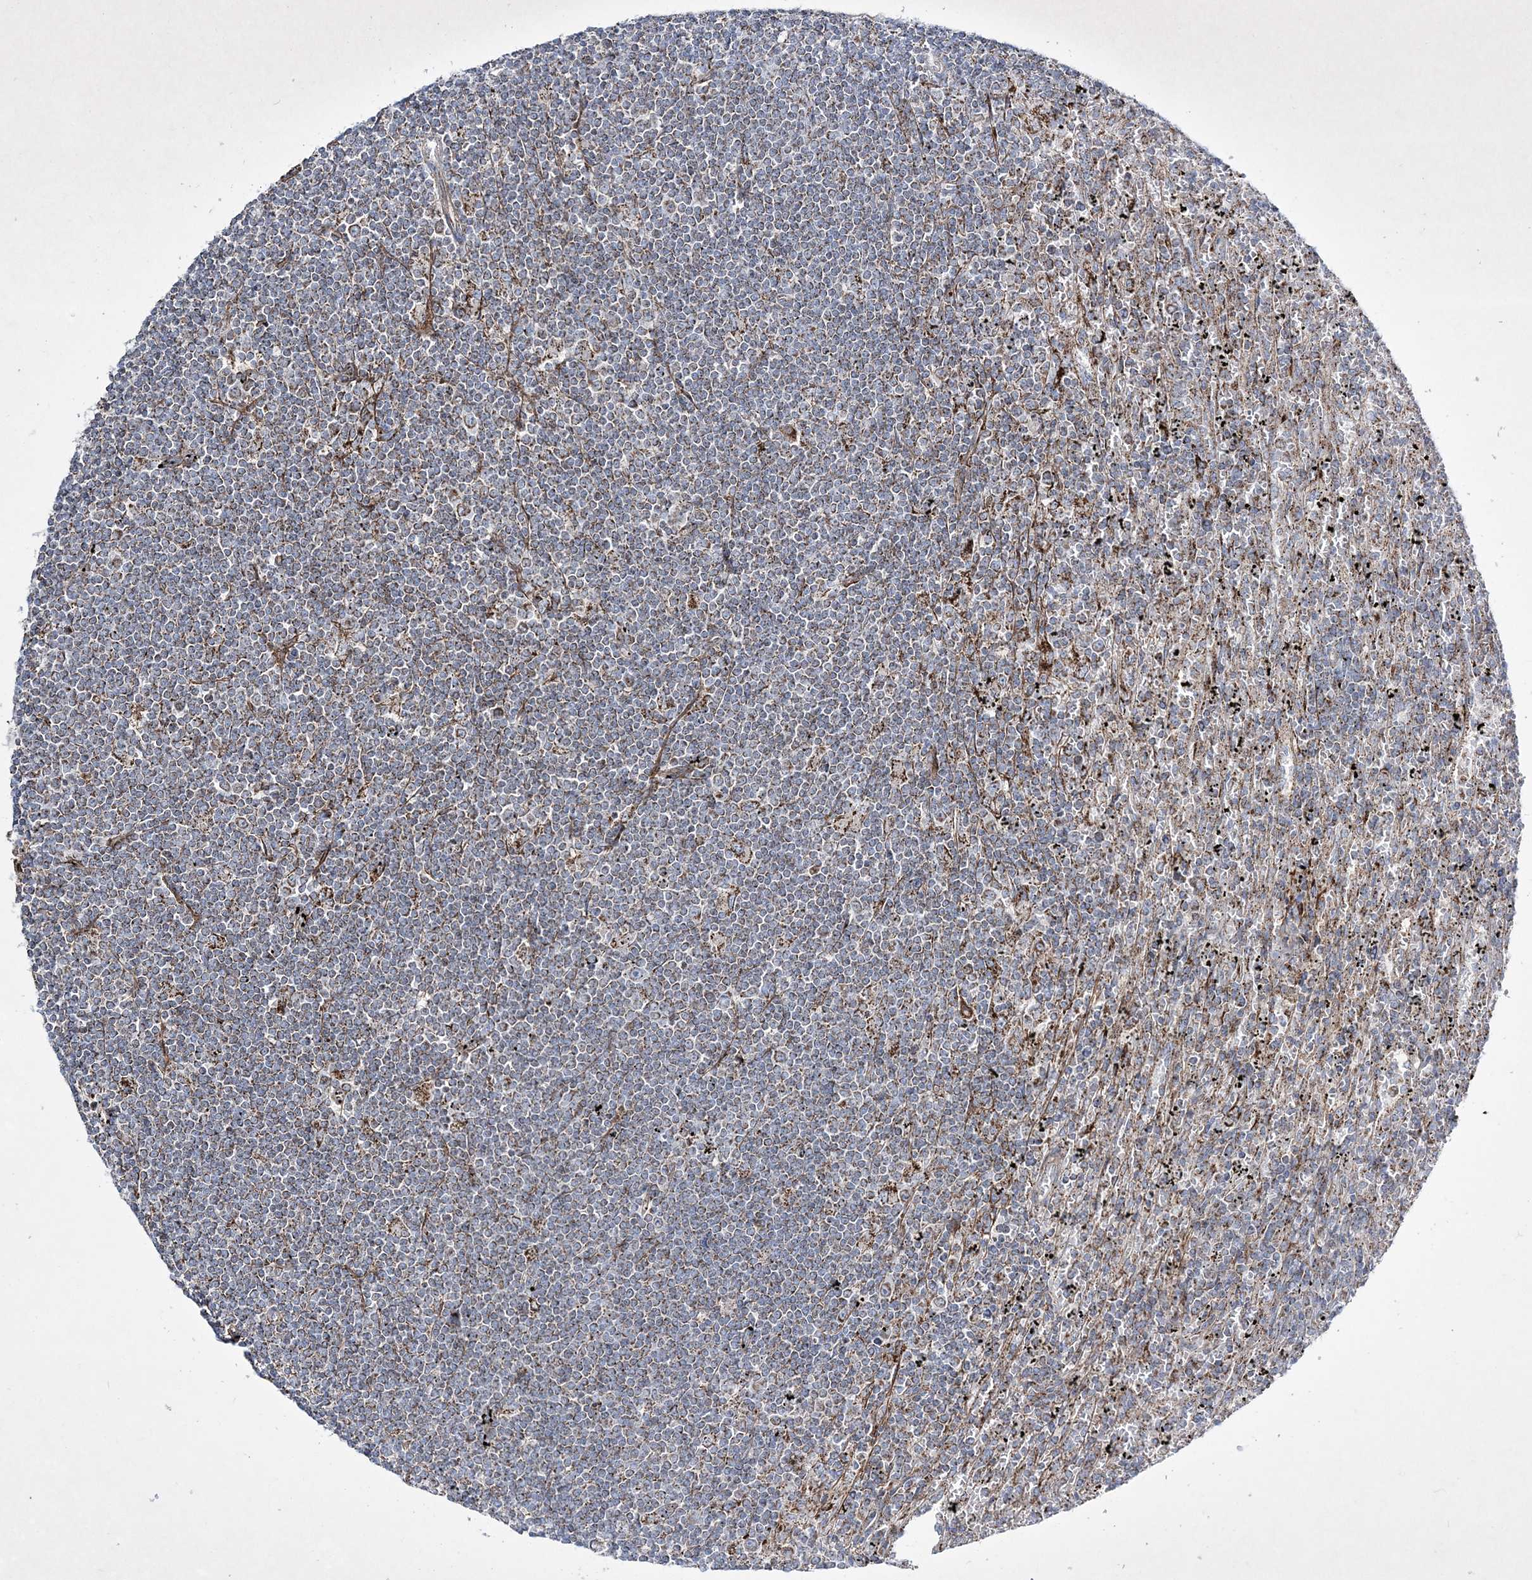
{"staining": {"intensity": "moderate", "quantity": "<25%", "location": "cytoplasmic/membranous"}, "tissue": "lymphoma", "cell_type": "Tumor cells", "image_type": "cancer", "snomed": [{"axis": "morphology", "description": "Malignant lymphoma, non-Hodgkin's type, Low grade"}, {"axis": "topography", "description": "Spleen"}], "caption": "A brown stain highlights moderate cytoplasmic/membranous expression of a protein in lymphoma tumor cells.", "gene": "RICTOR", "patient": {"sex": "male", "age": 76}}